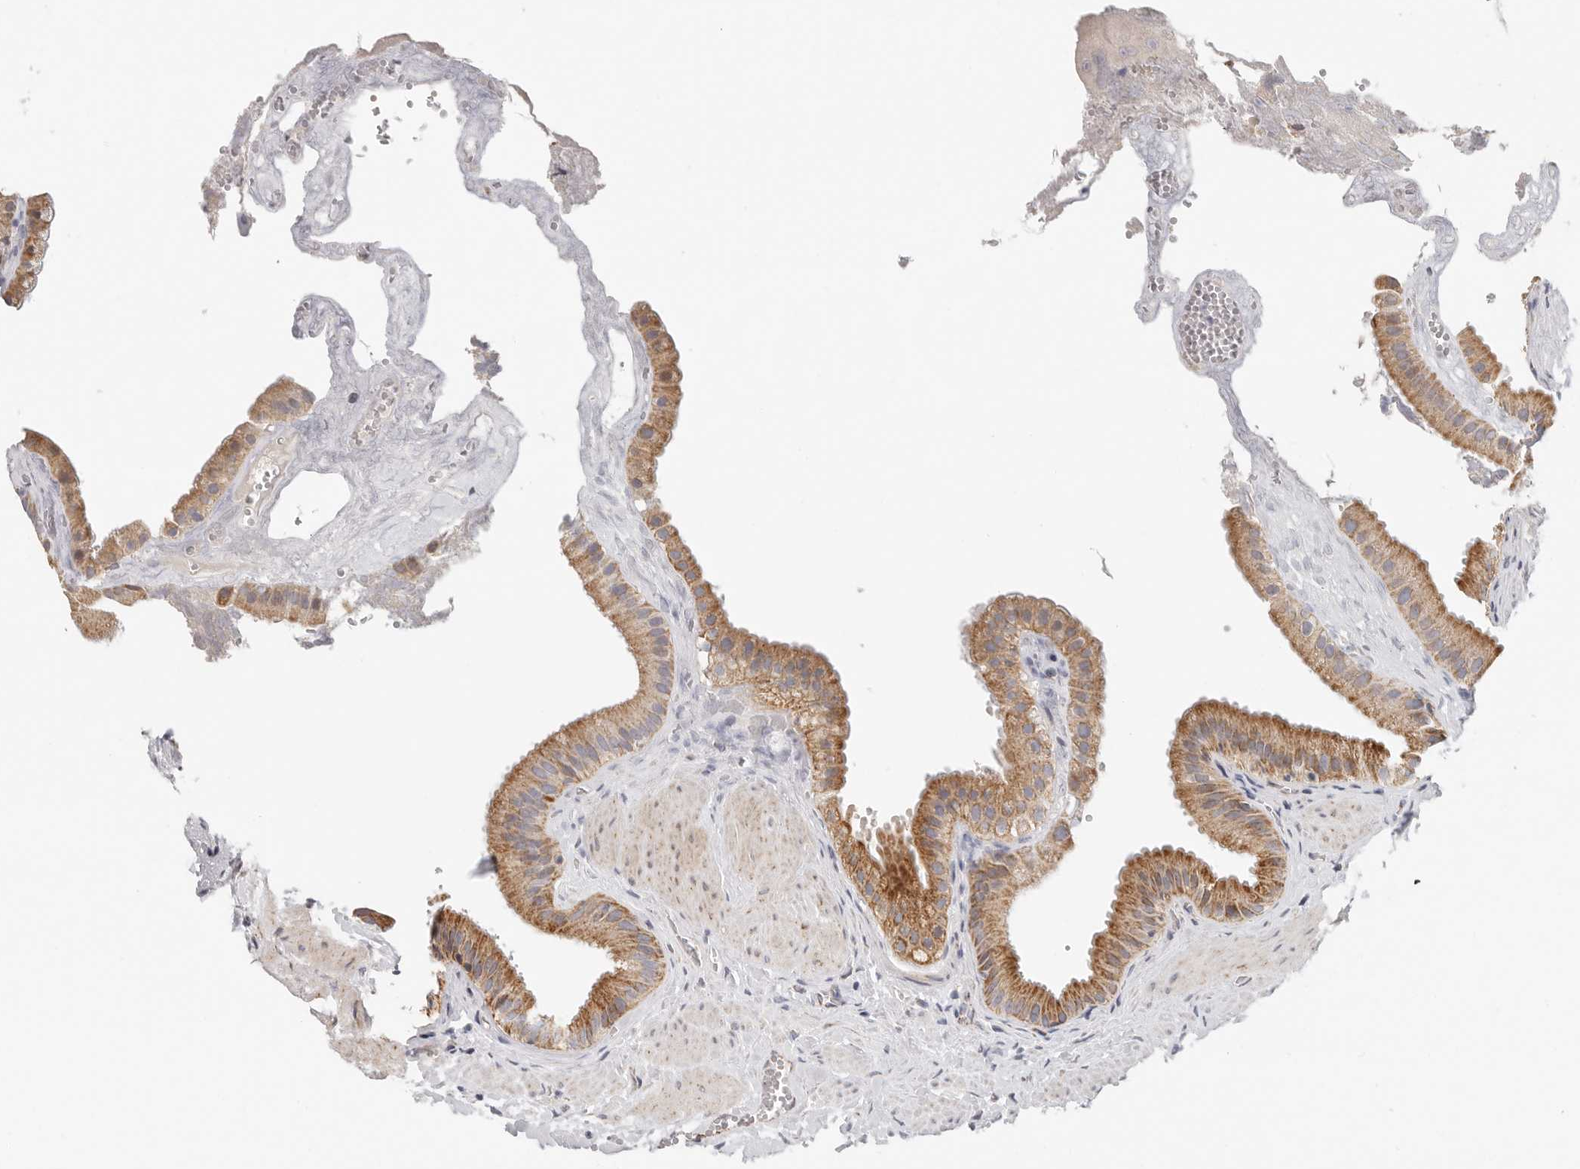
{"staining": {"intensity": "moderate", "quantity": ">75%", "location": "cytoplasmic/membranous"}, "tissue": "gallbladder", "cell_type": "Glandular cells", "image_type": "normal", "snomed": [{"axis": "morphology", "description": "Normal tissue, NOS"}, {"axis": "topography", "description": "Gallbladder"}], "caption": "Immunohistochemistry of normal human gallbladder shows medium levels of moderate cytoplasmic/membranous expression in about >75% of glandular cells. Using DAB (brown) and hematoxylin (blue) stains, captured at high magnification using brightfield microscopy.", "gene": "AFDN", "patient": {"sex": "male", "age": 55}}